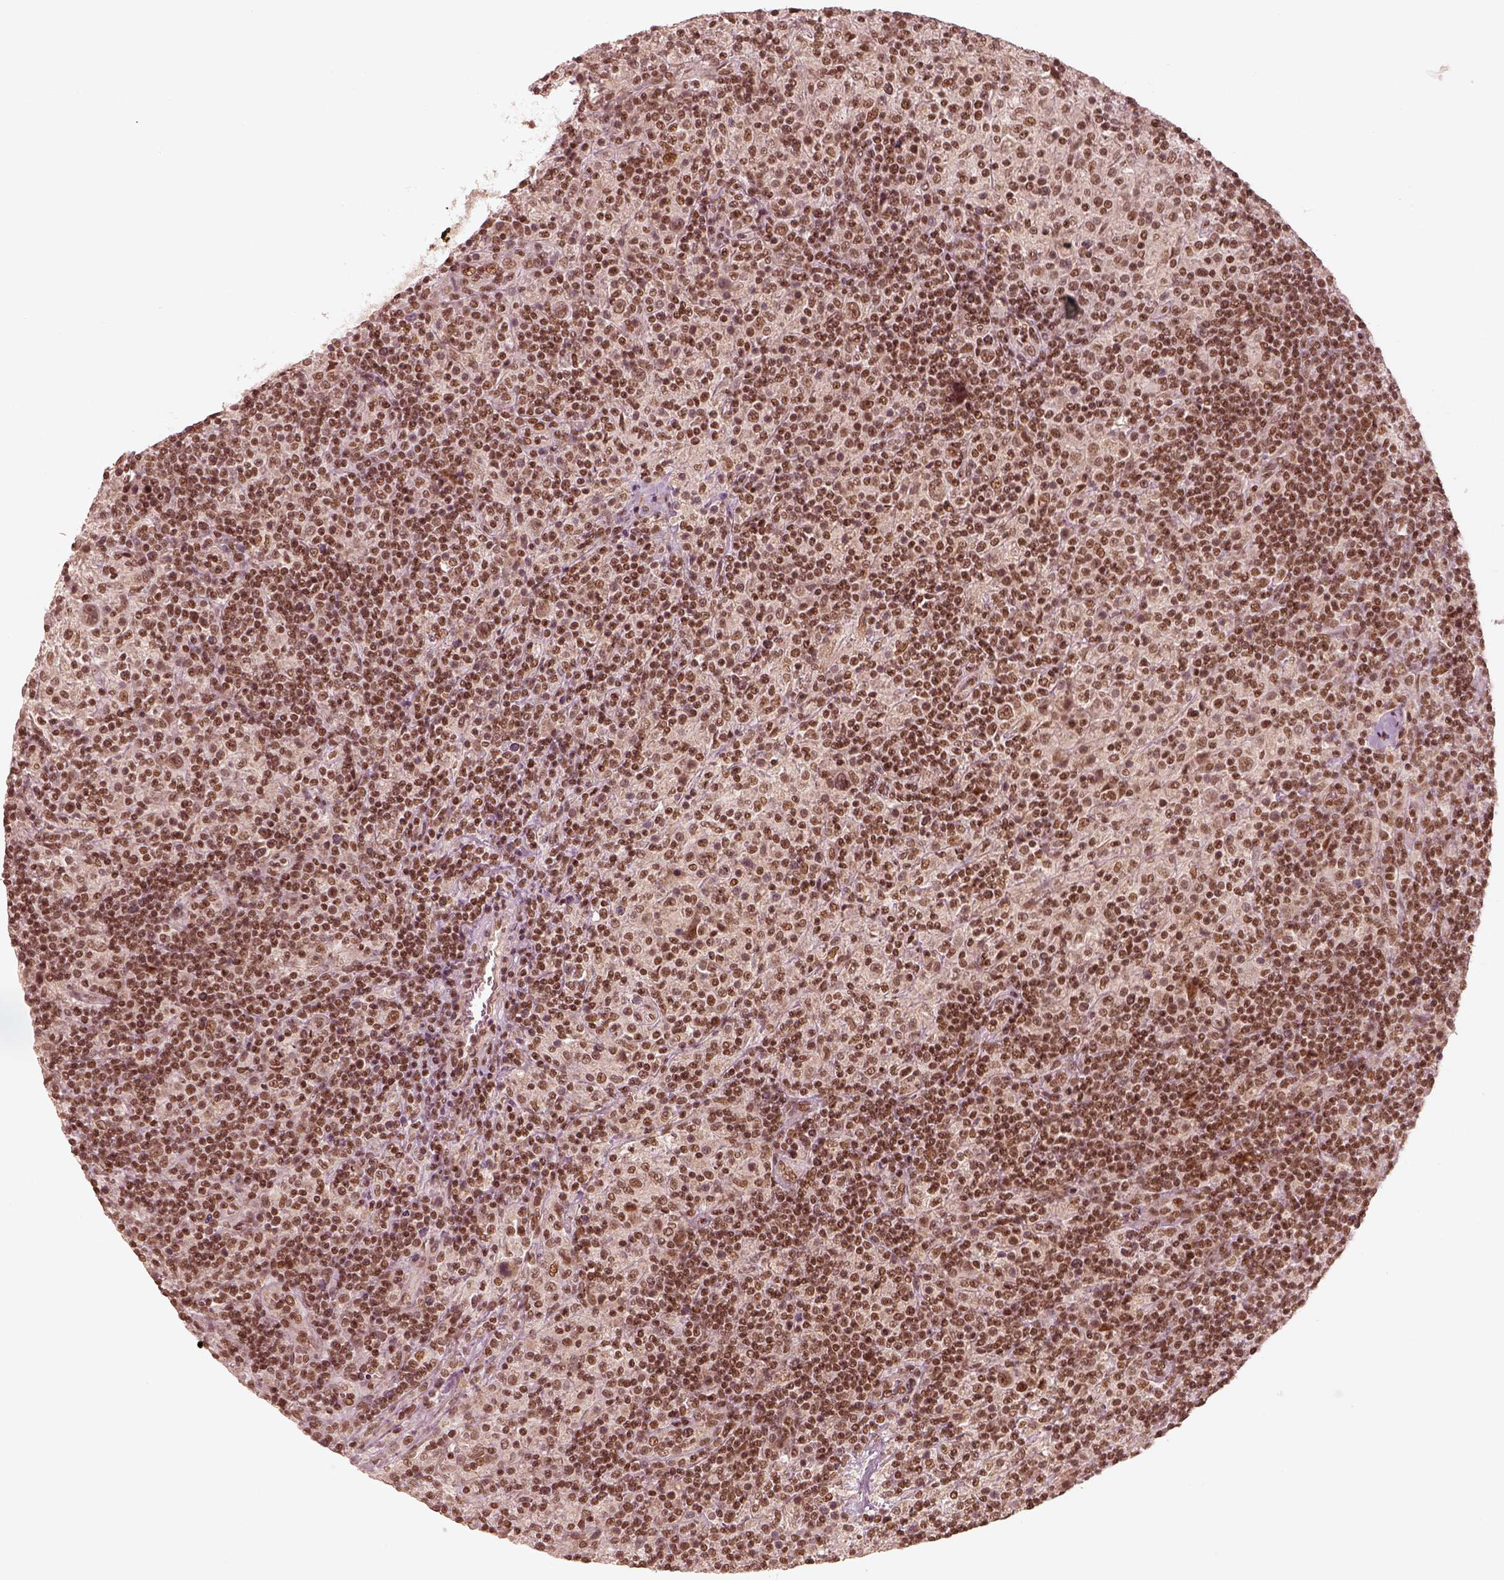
{"staining": {"intensity": "moderate", "quantity": ">75%", "location": "nuclear"}, "tissue": "lymphoma", "cell_type": "Tumor cells", "image_type": "cancer", "snomed": [{"axis": "morphology", "description": "Hodgkin's disease, NOS"}, {"axis": "topography", "description": "Lymph node"}], "caption": "Tumor cells exhibit medium levels of moderate nuclear expression in about >75% of cells in lymphoma.", "gene": "GMEB2", "patient": {"sex": "male", "age": 70}}